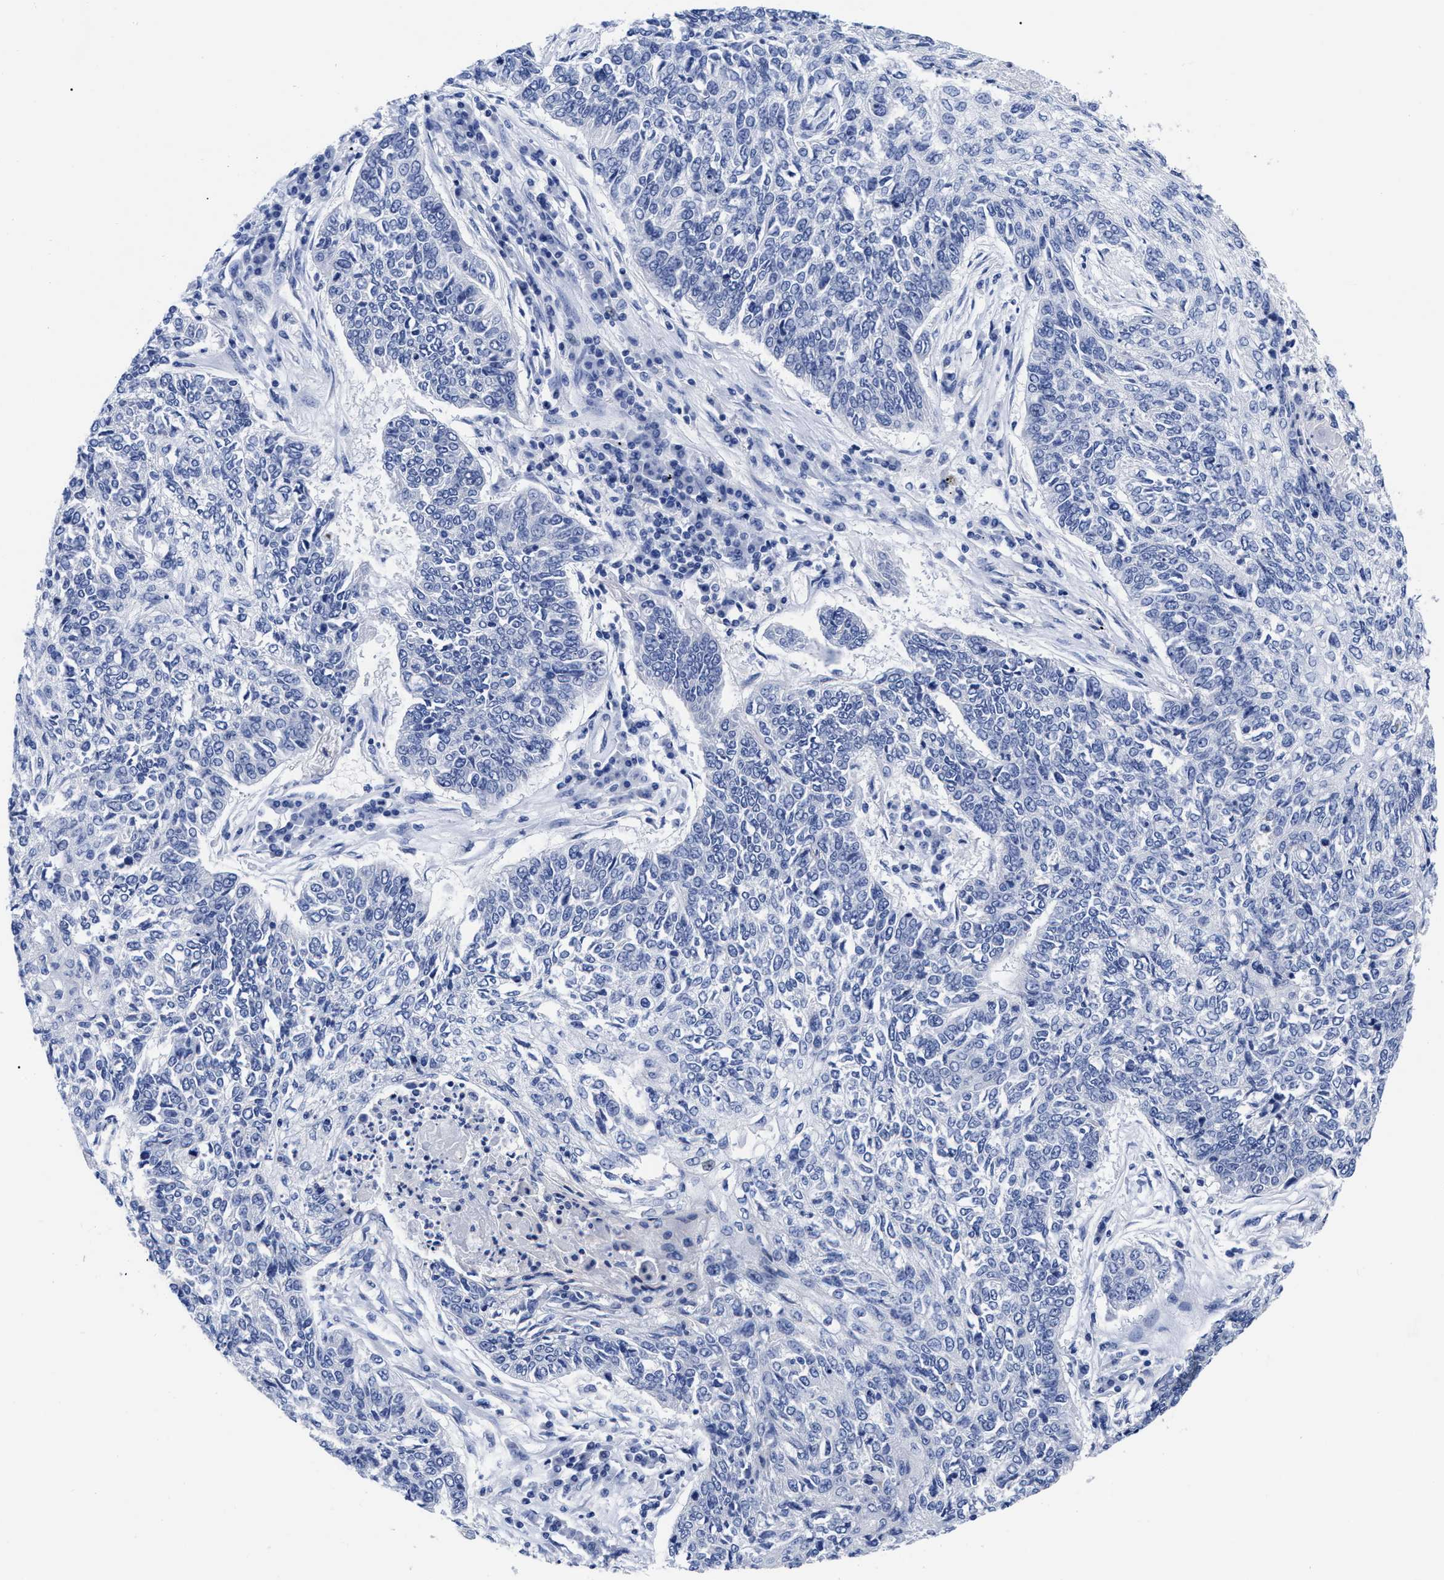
{"staining": {"intensity": "negative", "quantity": "none", "location": "none"}, "tissue": "lung cancer", "cell_type": "Tumor cells", "image_type": "cancer", "snomed": [{"axis": "morphology", "description": "Normal tissue, NOS"}, {"axis": "morphology", "description": "Squamous cell carcinoma, NOS"}, {"axis": "topography", "description": "Cartilage tissue"}, {"axis": "topography", "description": "Bronchus"}, {"axis": "topography", "description": "Lung"}], "caption": "Immunohistochemistry image of human lung cancer stained for a protein (brown), which shows no positivity in tumor cells.", "gene": "IRAG2", "patient": {"sex": "female", "age": 49}}